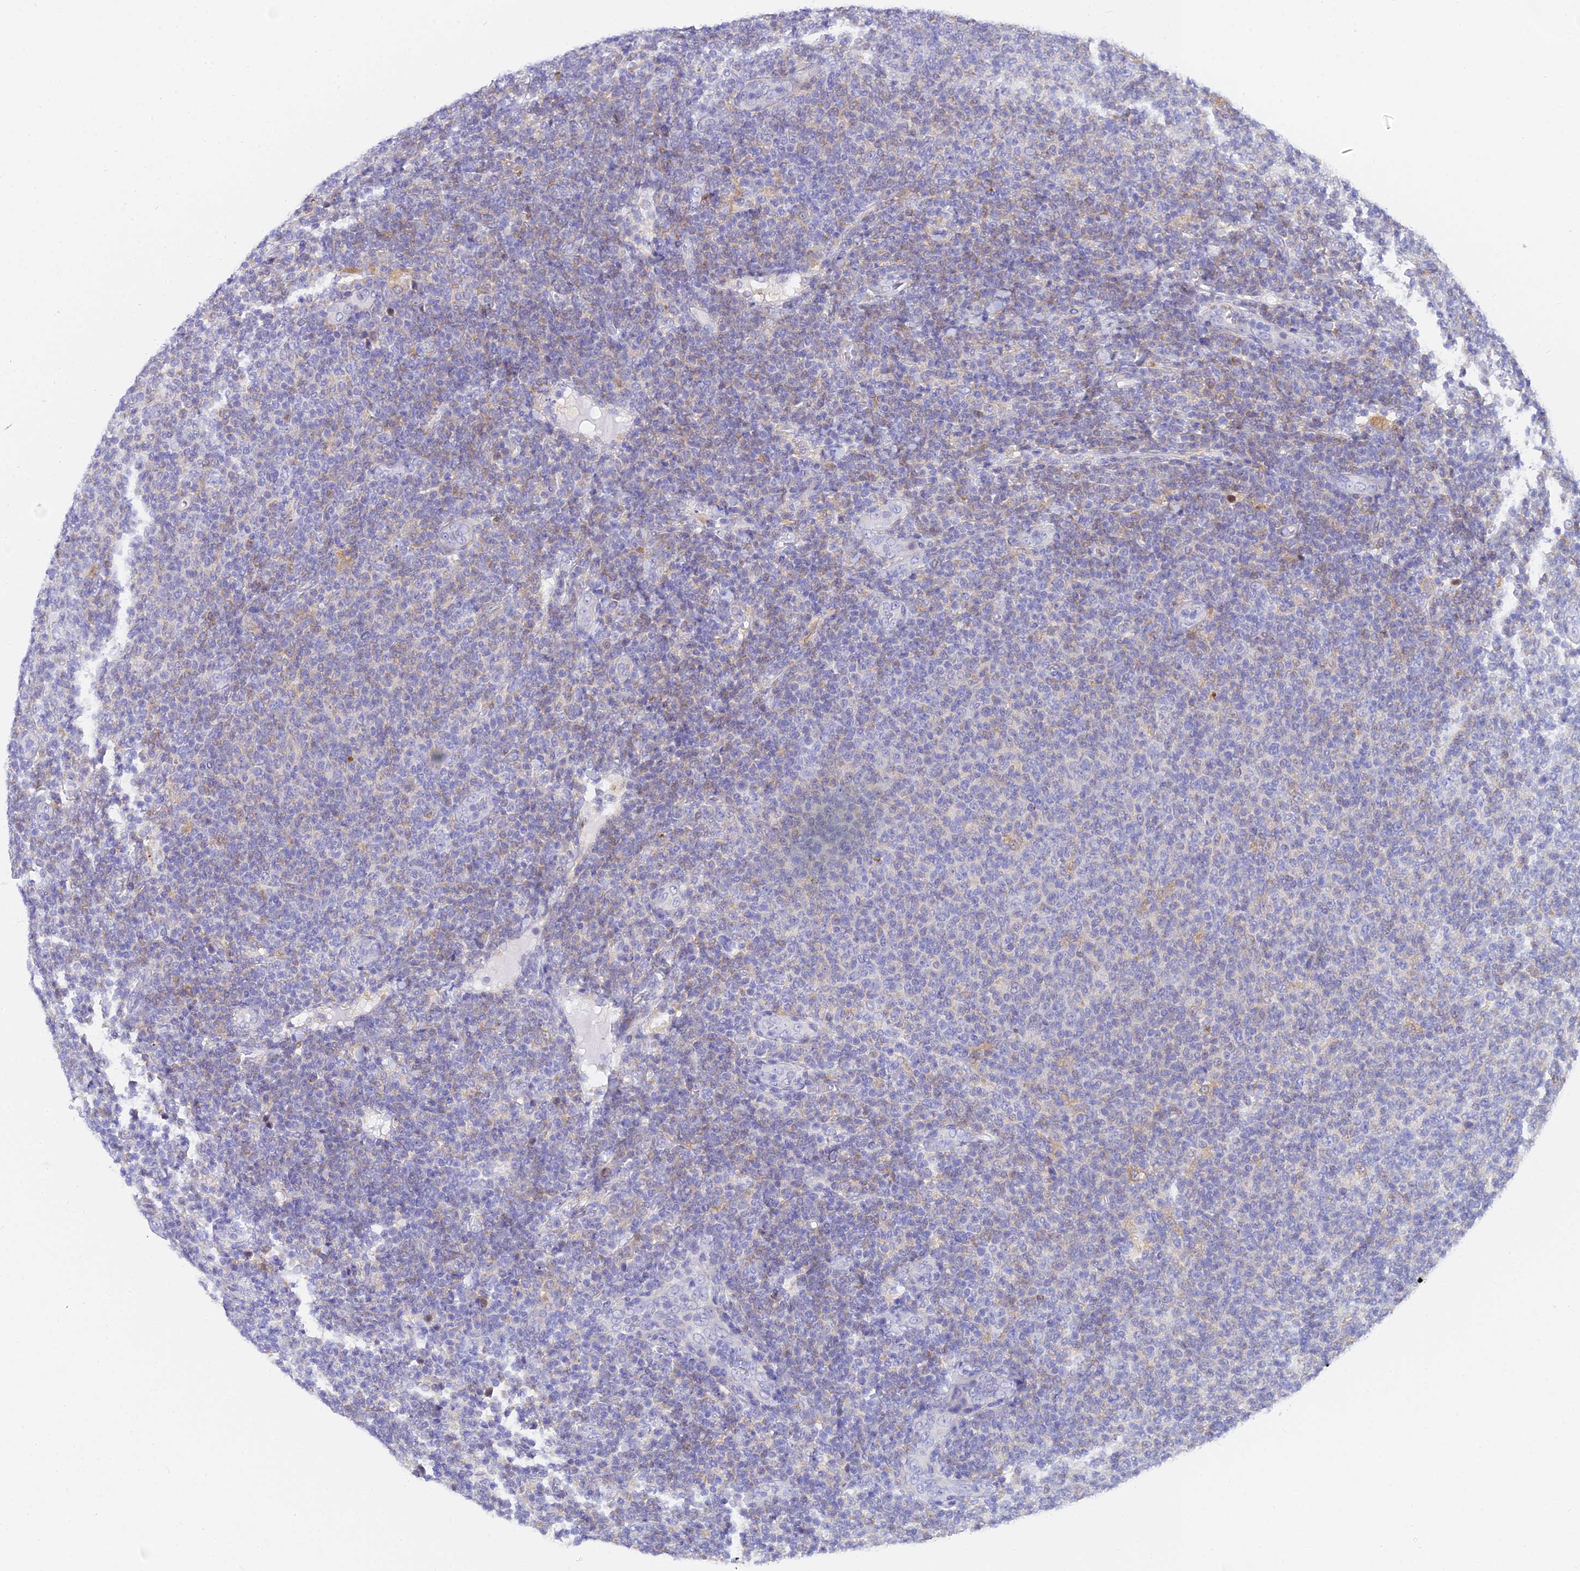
{"staining": {"intensity": "negative", "quantity": "none", "location": "none"}, "tissue": "lymphoma", "cell_type": "Tumor cells", "image_type": "cancer", "snomed": [{"axis": "morphology", "description": "Malignant lymphoma, non-Hodgkin's type, Low grade"}, {"axis": "topography", "description": "Lymph node"}], "caption": "Lymphoma was stained to show a protein in brown. There is no significant positivity in tumor cells.", "gene": "ARL8B", "patient": {"sex": "male", "age": 66}}